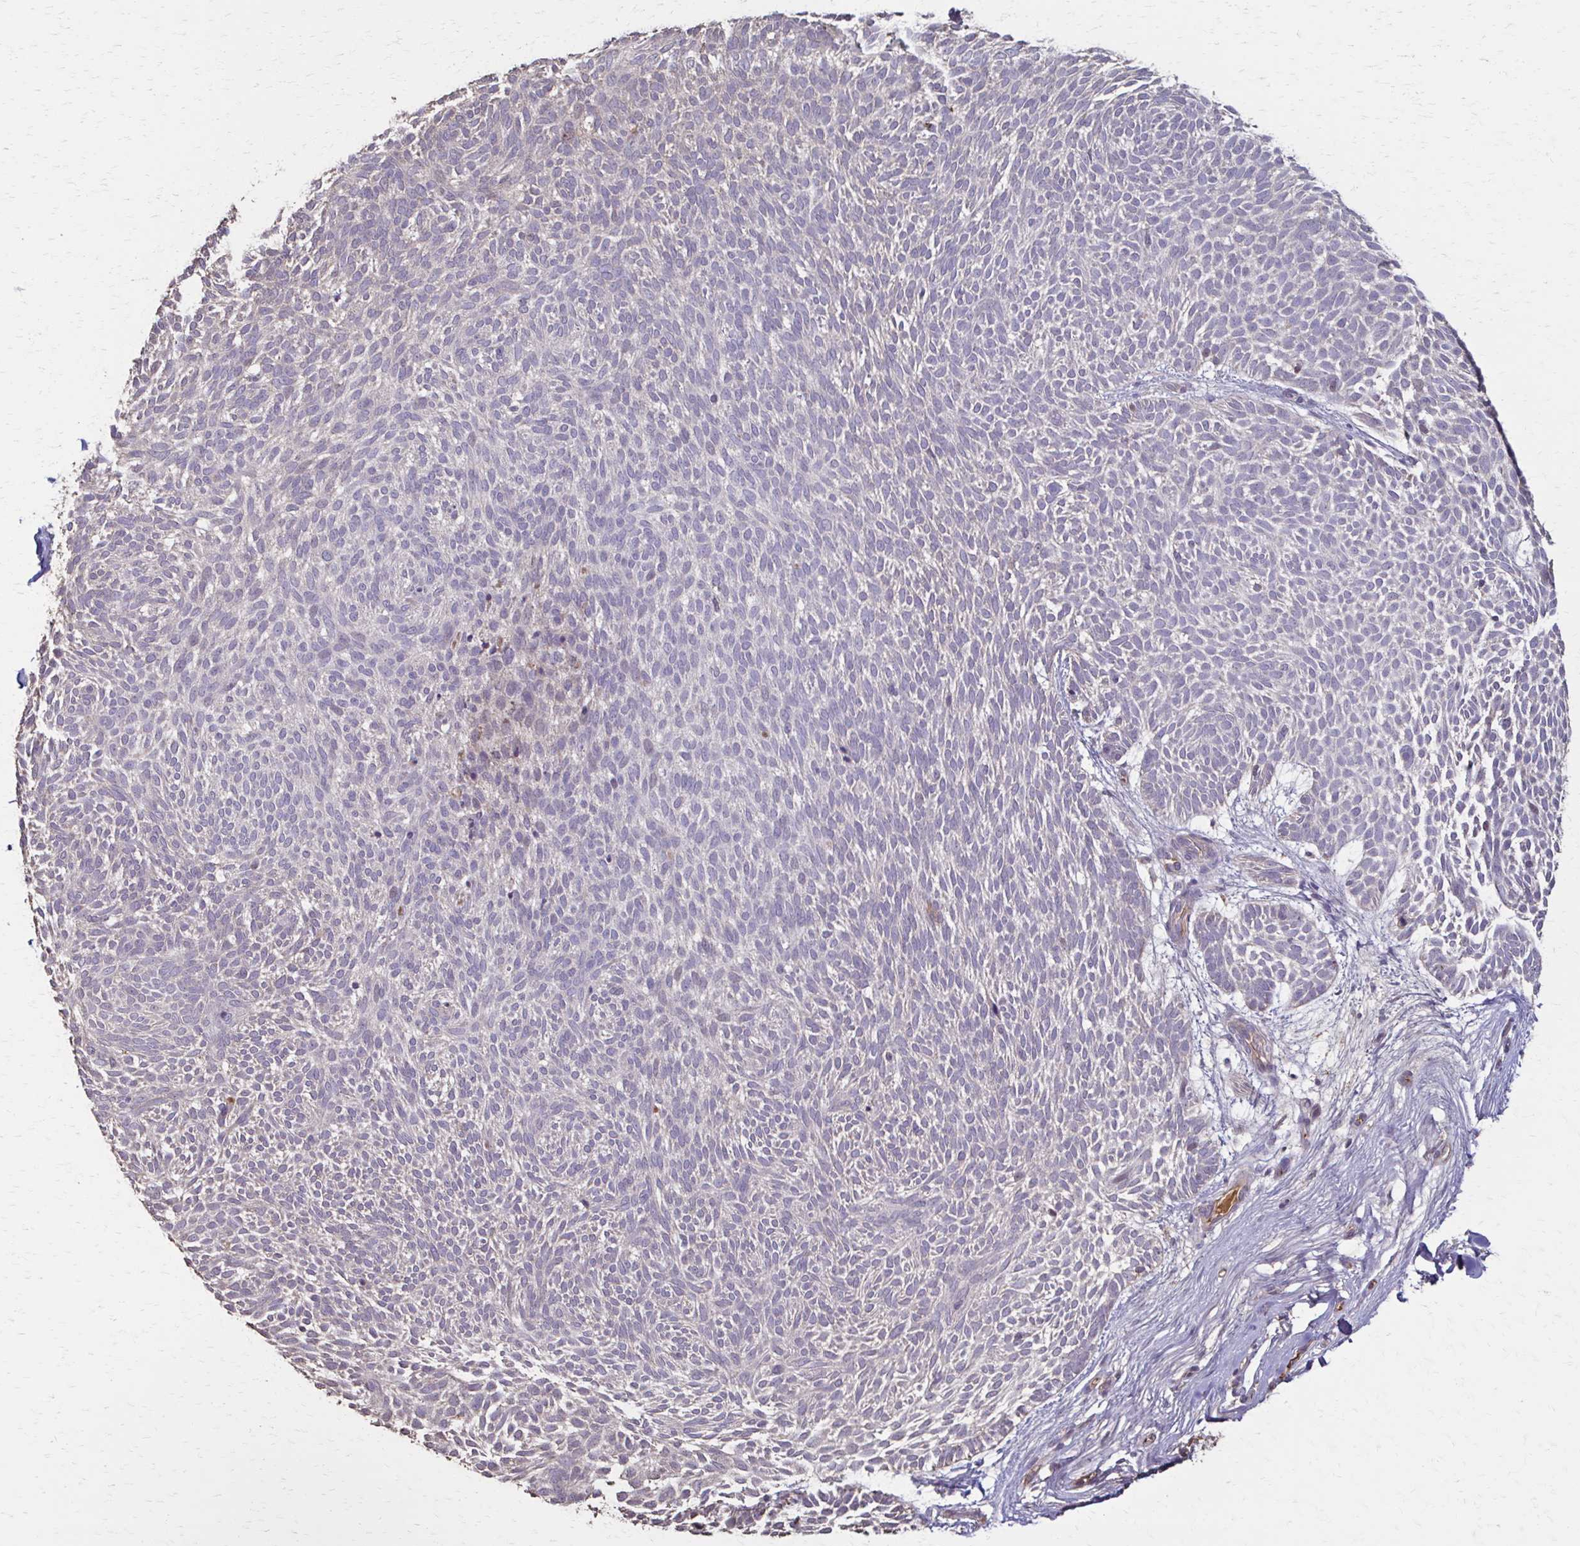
{"staining": {"intensity": "negative", "quantity": "none", "location": "none"}, "tissue": "skin cancer", "cell_type": "Tumor cells", "image_type": "cancer", "snomed": [{"axis": "morphology", "description": "Basal cell carcinoma"}, {"axis": "topography", "description": "Skin"}], "caption": "High magnification brightfield microscopy of skin cancer (basal cell carcinoma) stained with DAB (3,3'-diaminobenzidine) (brown) and counterstained with hematoxylin (blue): tumor cells show no significant positivity.", "gene": "IL18BP", "patient": {"sex": "male", "age": 89}}